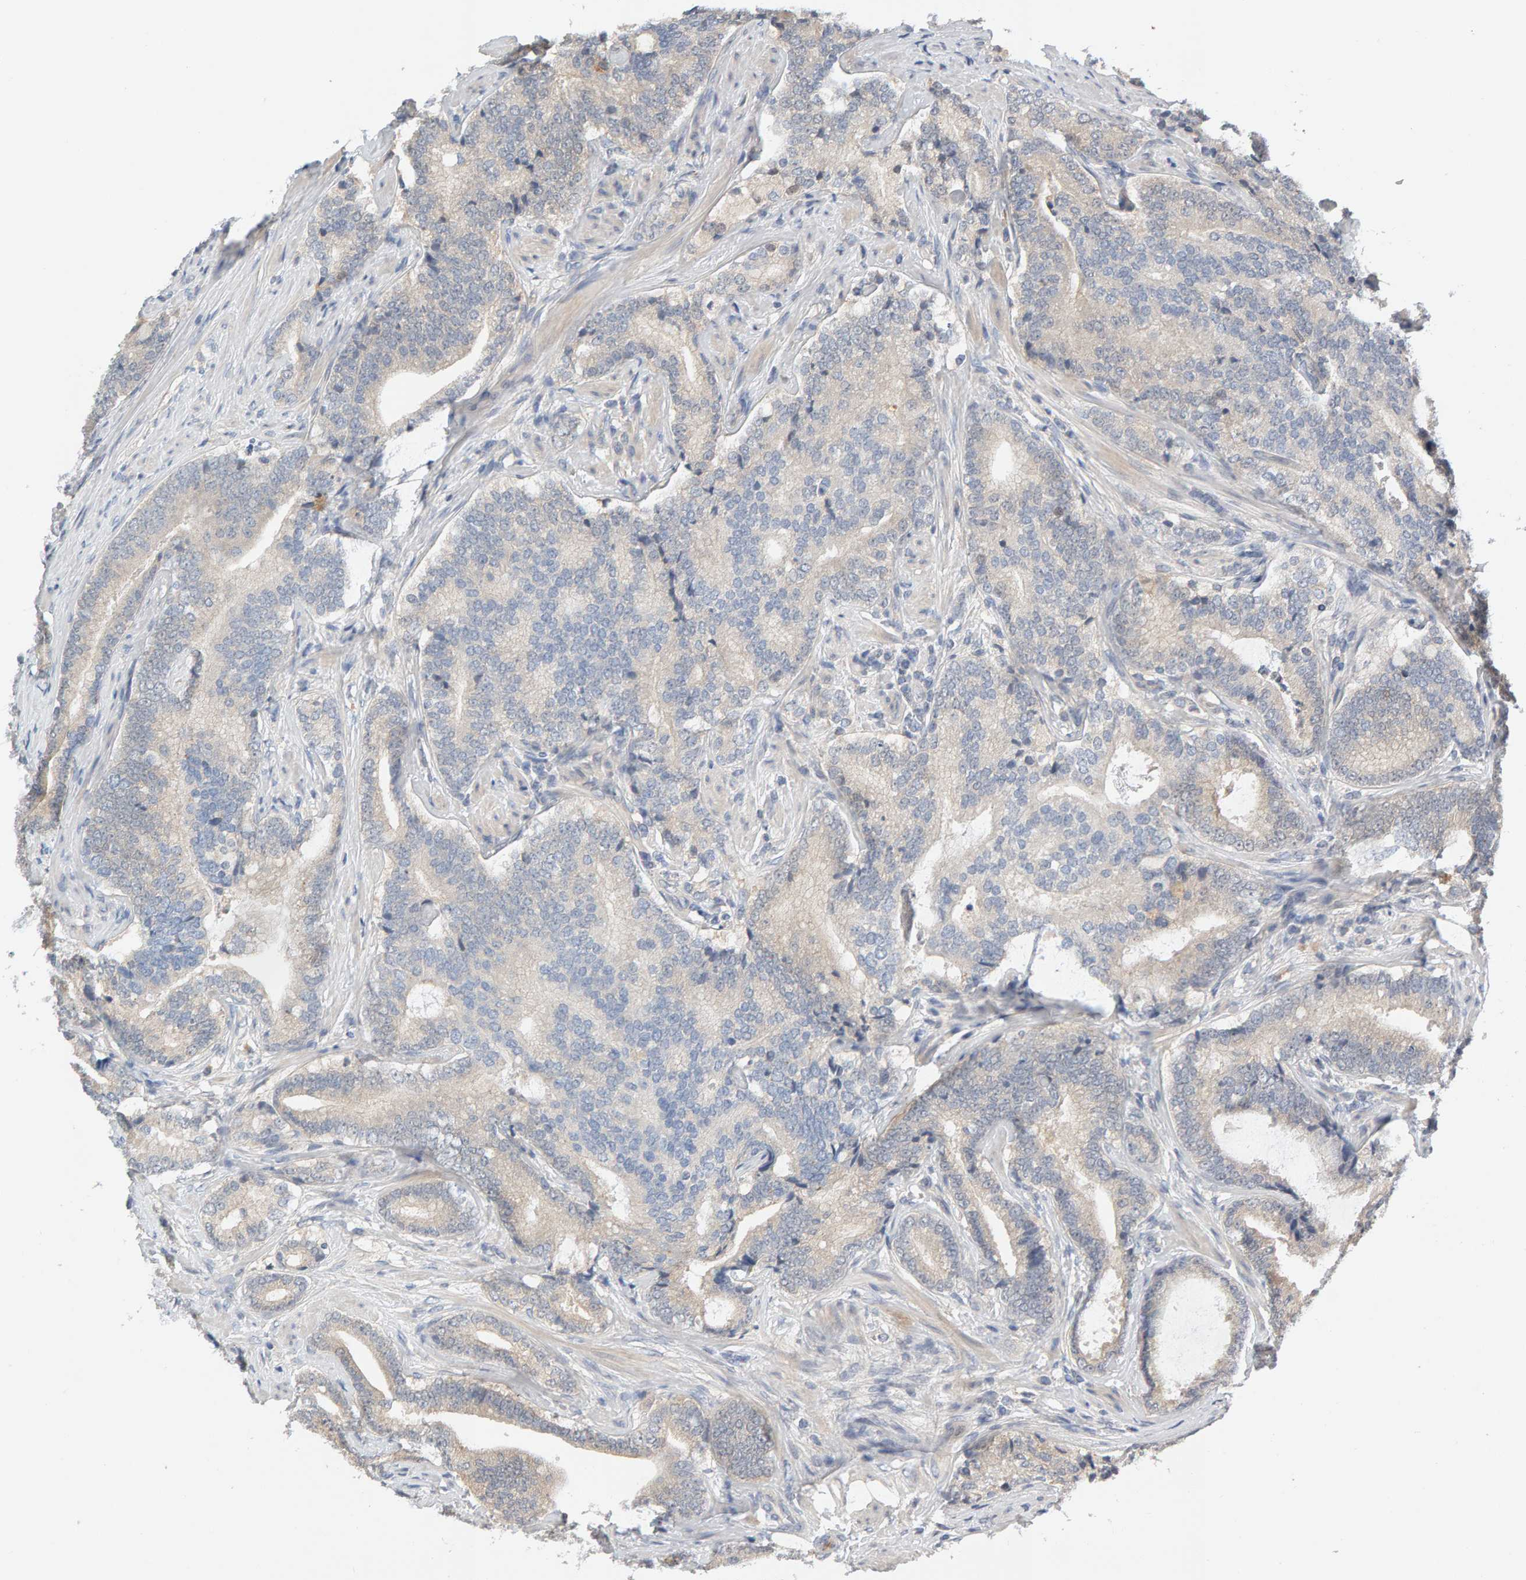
{"staining": {"intensity": "negative", "quantity": "none", "location": "none"}, "tissue": "prostate cancer", "cell_type": "Tumor cells", "image_type": "cancer", "snomed": [{"axis": "morphology", "description": "Adenocarcinoma, High grade"}, {"axis": "topography", "description": "Prostate"}], "caption": "DAB immunohistochemical staining of human prostate cancer shows no significant positivity in tumor cells. (Immunohistochemistry, brightfield microscopy, high magnification).", "gene": "GFUS", "patient": {"sex": "male", "age": 55}}